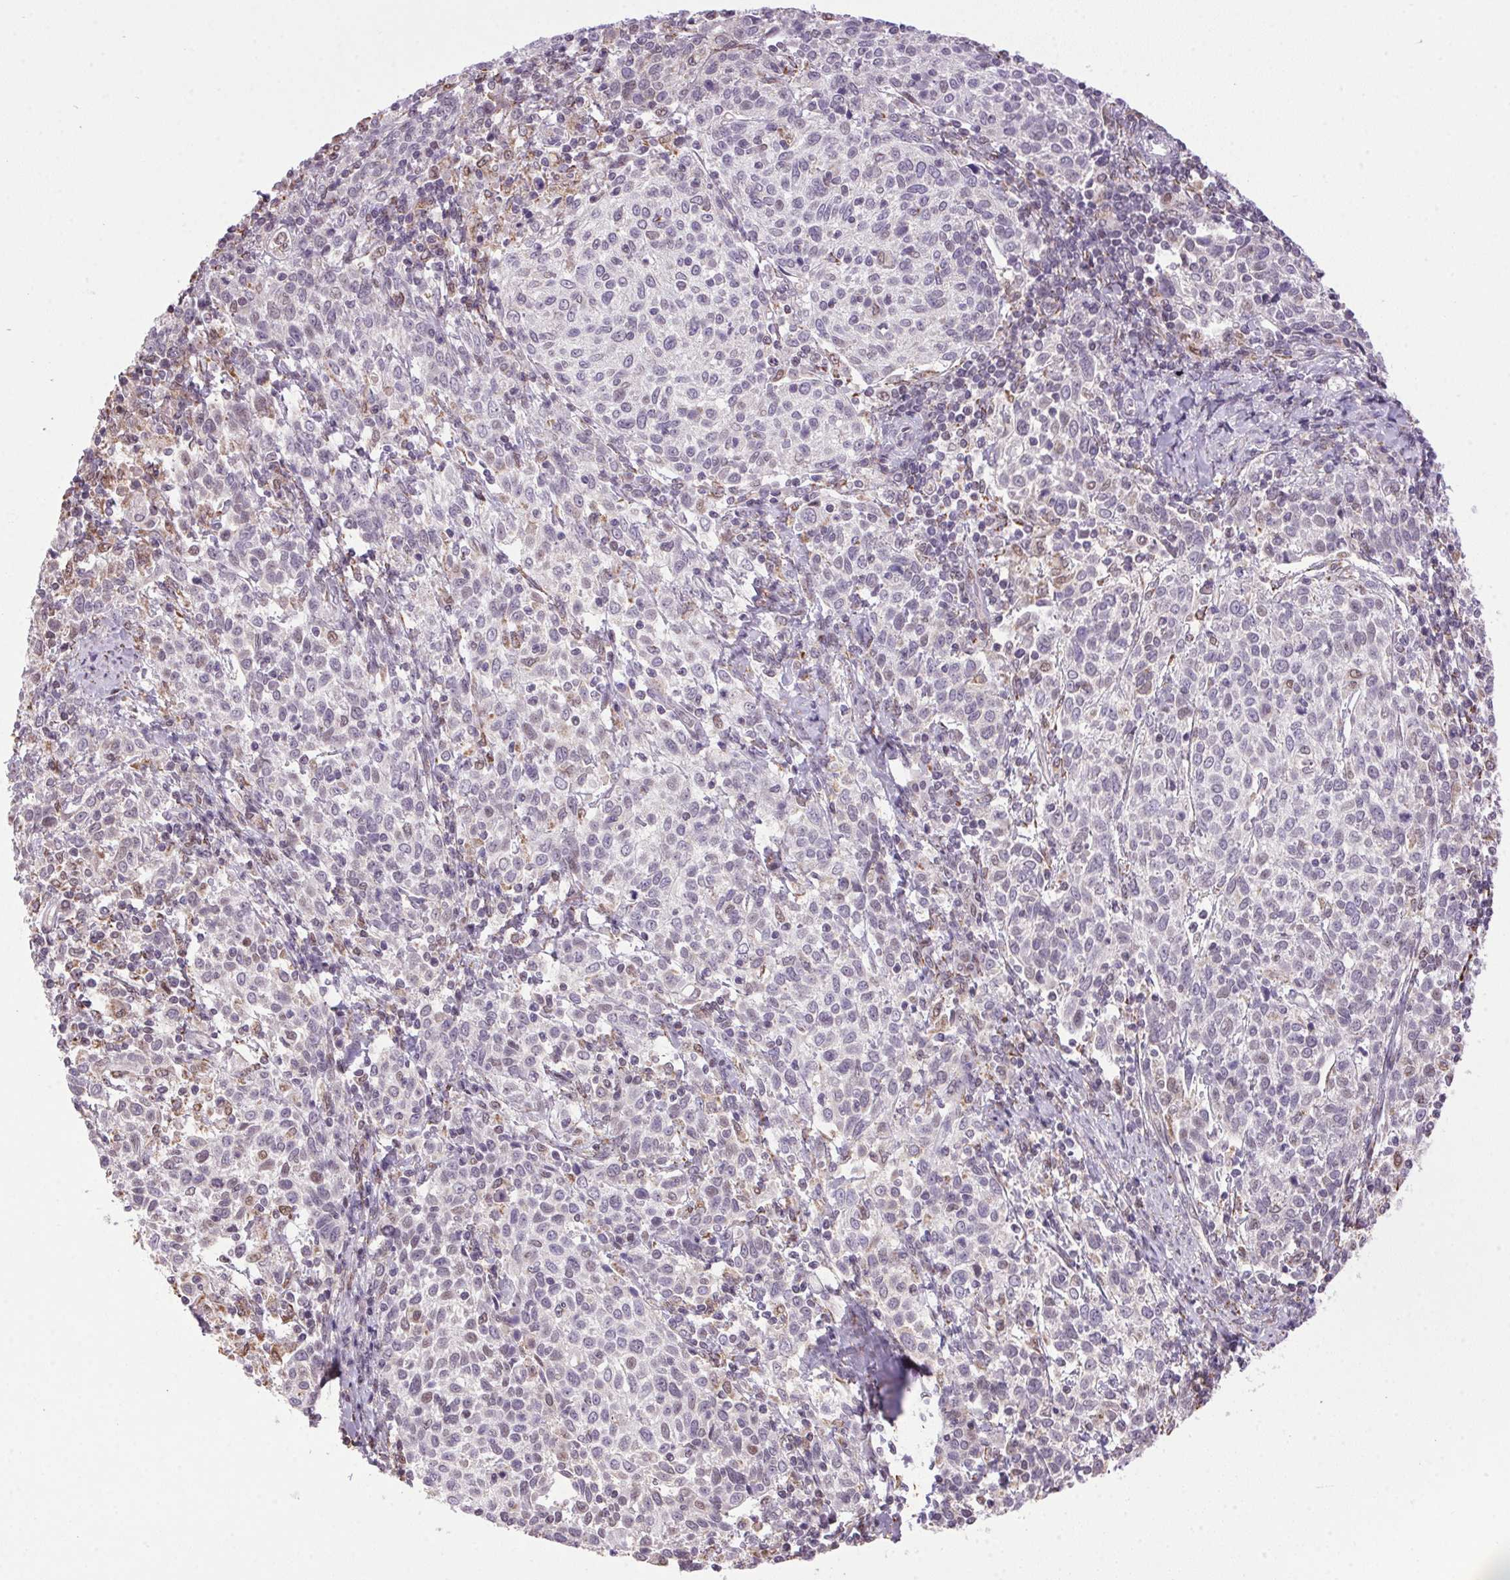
{"staining": {"intensity": "negative", "quantity": "none", "location": "none"}, "tissue": "cervical cancer", "cell_type": "Tumor cells", "image_type": "cancer", "snomed": [{"axis": "morphology", "description": "Squamous cell carcinoma, NOS"}, {"axis": "topography", "description": "Cervix"}], "caption": "A histopathology image of human cervical cancer (squamous cell carcinoma) is negative for staining in tumor cells.", "gene": "AKR1E2", "patient": {"sex": "female", "age": 61}}